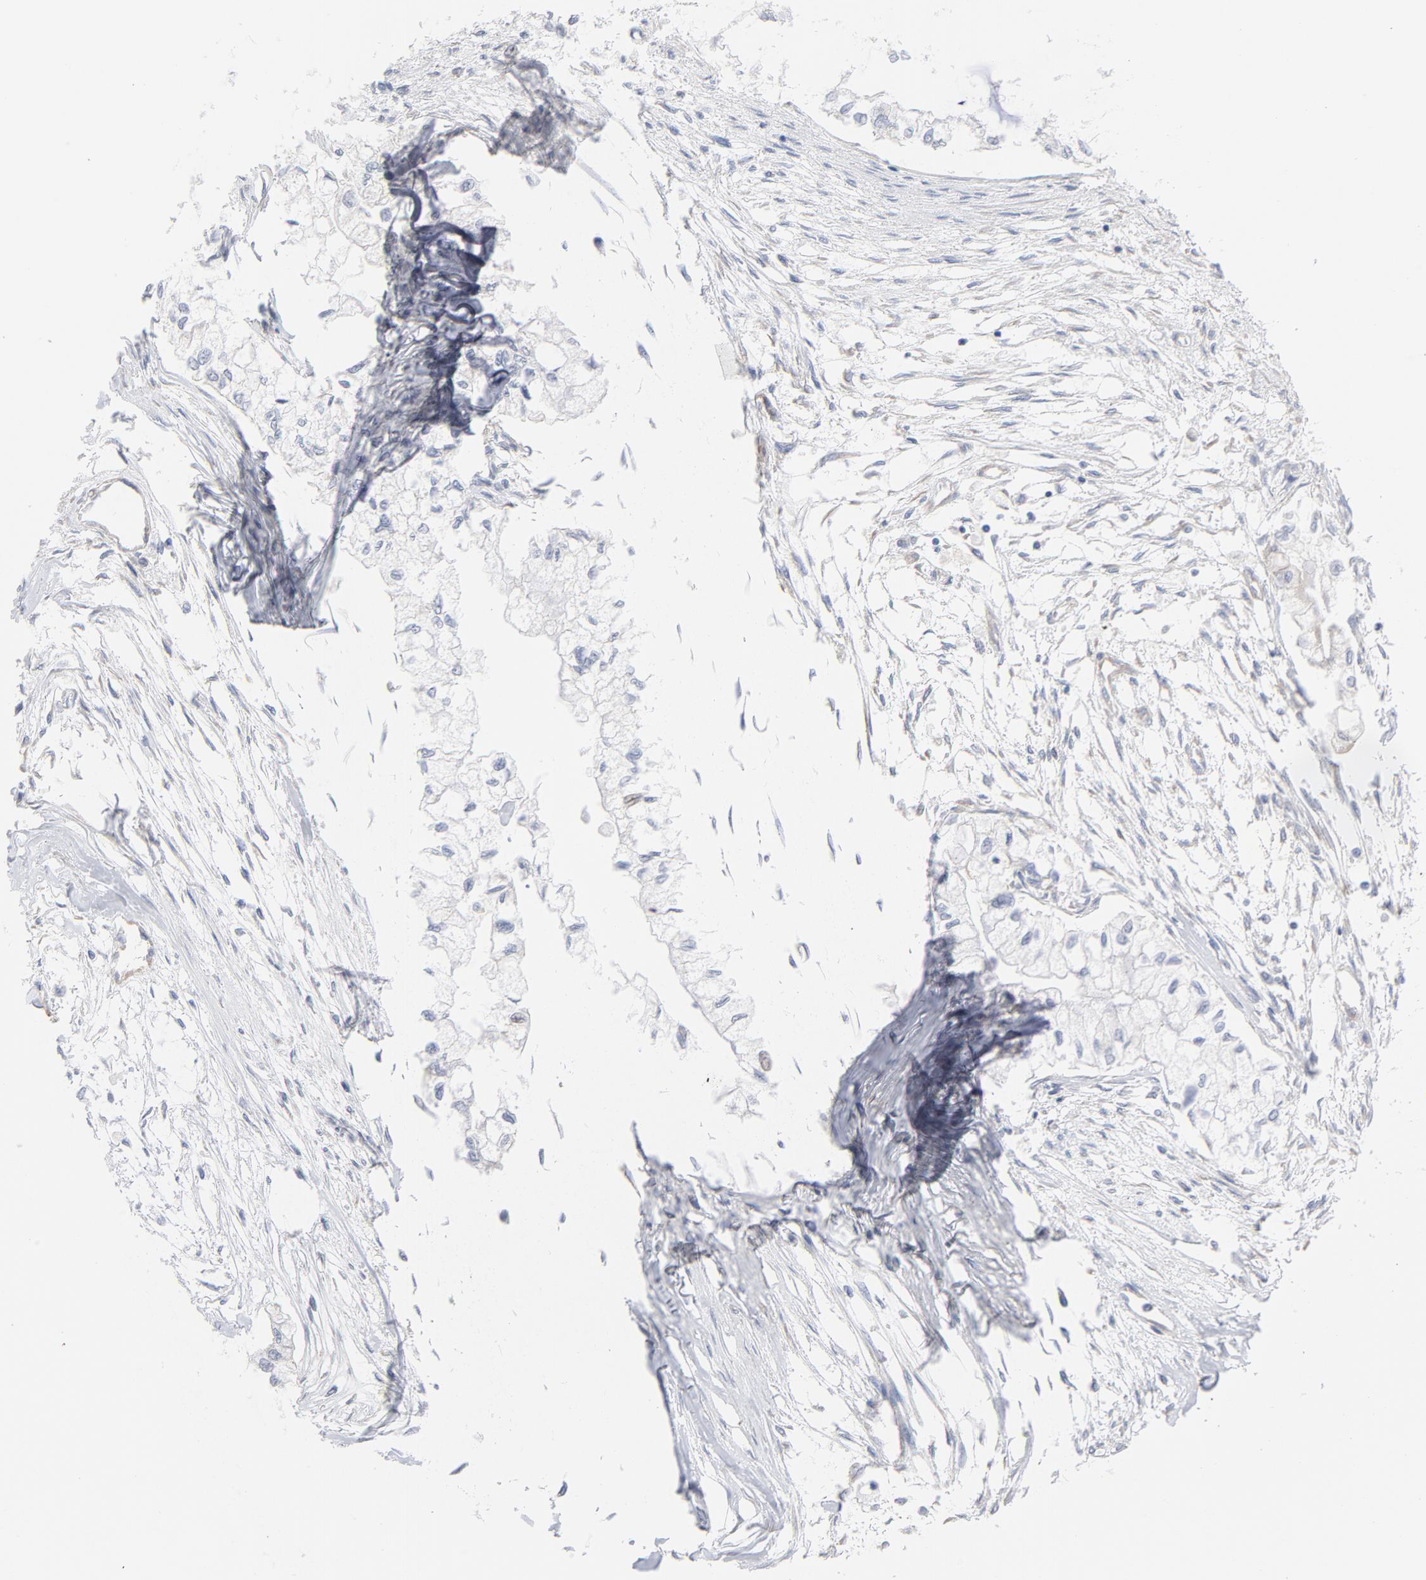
{"staining": {"intensity": "negative", "quantity": "none", "location": "none"}, "tissue": "pancreatic cancer", "cell_type": "Tumor cells", "image_type": "cancer", "snomed": [{"axis": "morphology", "description": "Adenocarcinoma, NOS"}, {"axis": "topography", "description": "Pancreas"}], "caption": "Immunohistochemistry image of adenocarcinoma (pancreatic) stained for a protein (brown), which shows no positivity in tumor cells.", "gene": "CPE", "patient": {"sex": "male", "age": 79}}